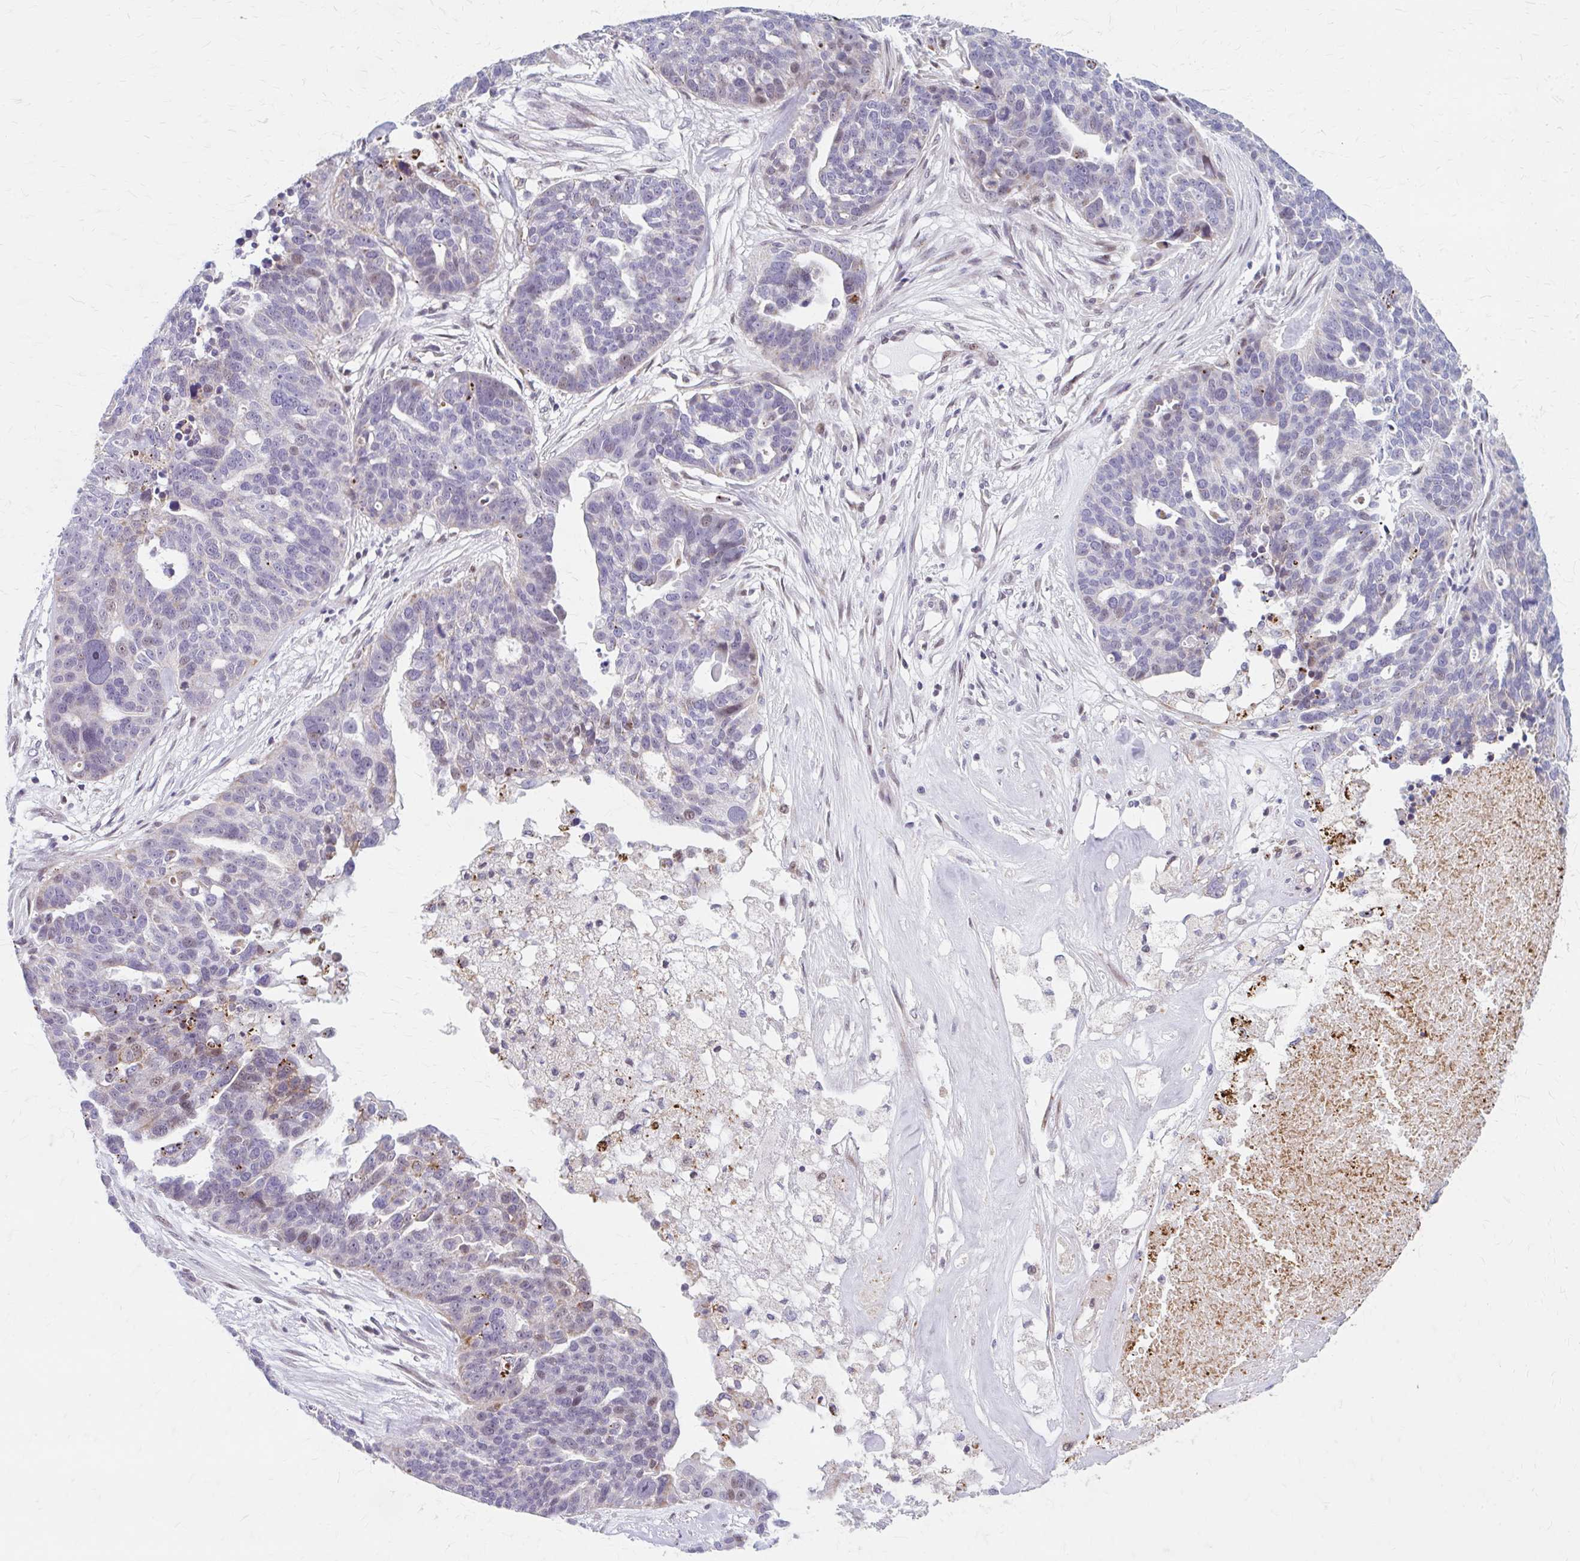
{"staining": {"intensity": "moderate", "quantity": "<25%", "location": "cytoplasmic/membranous"}, "tissue": "ovarian cancer", "cell_type": "Tumor cells", "image_type": "cancer", "snomed": [{"axis": "morphology", "description": "Cystadenocarcinoma, serous, NOS"}, {"axis": "topography", "description": "Ovary"}], "caption": "Protein analysis of ovarian serous cystadenocarcinoma tissue reveals moderate cytoplasmic/membranous positivity in approximately <25% of tumor cells.", "gene": "BEAN1", "patient": {"sex": "female", "age": 59}}